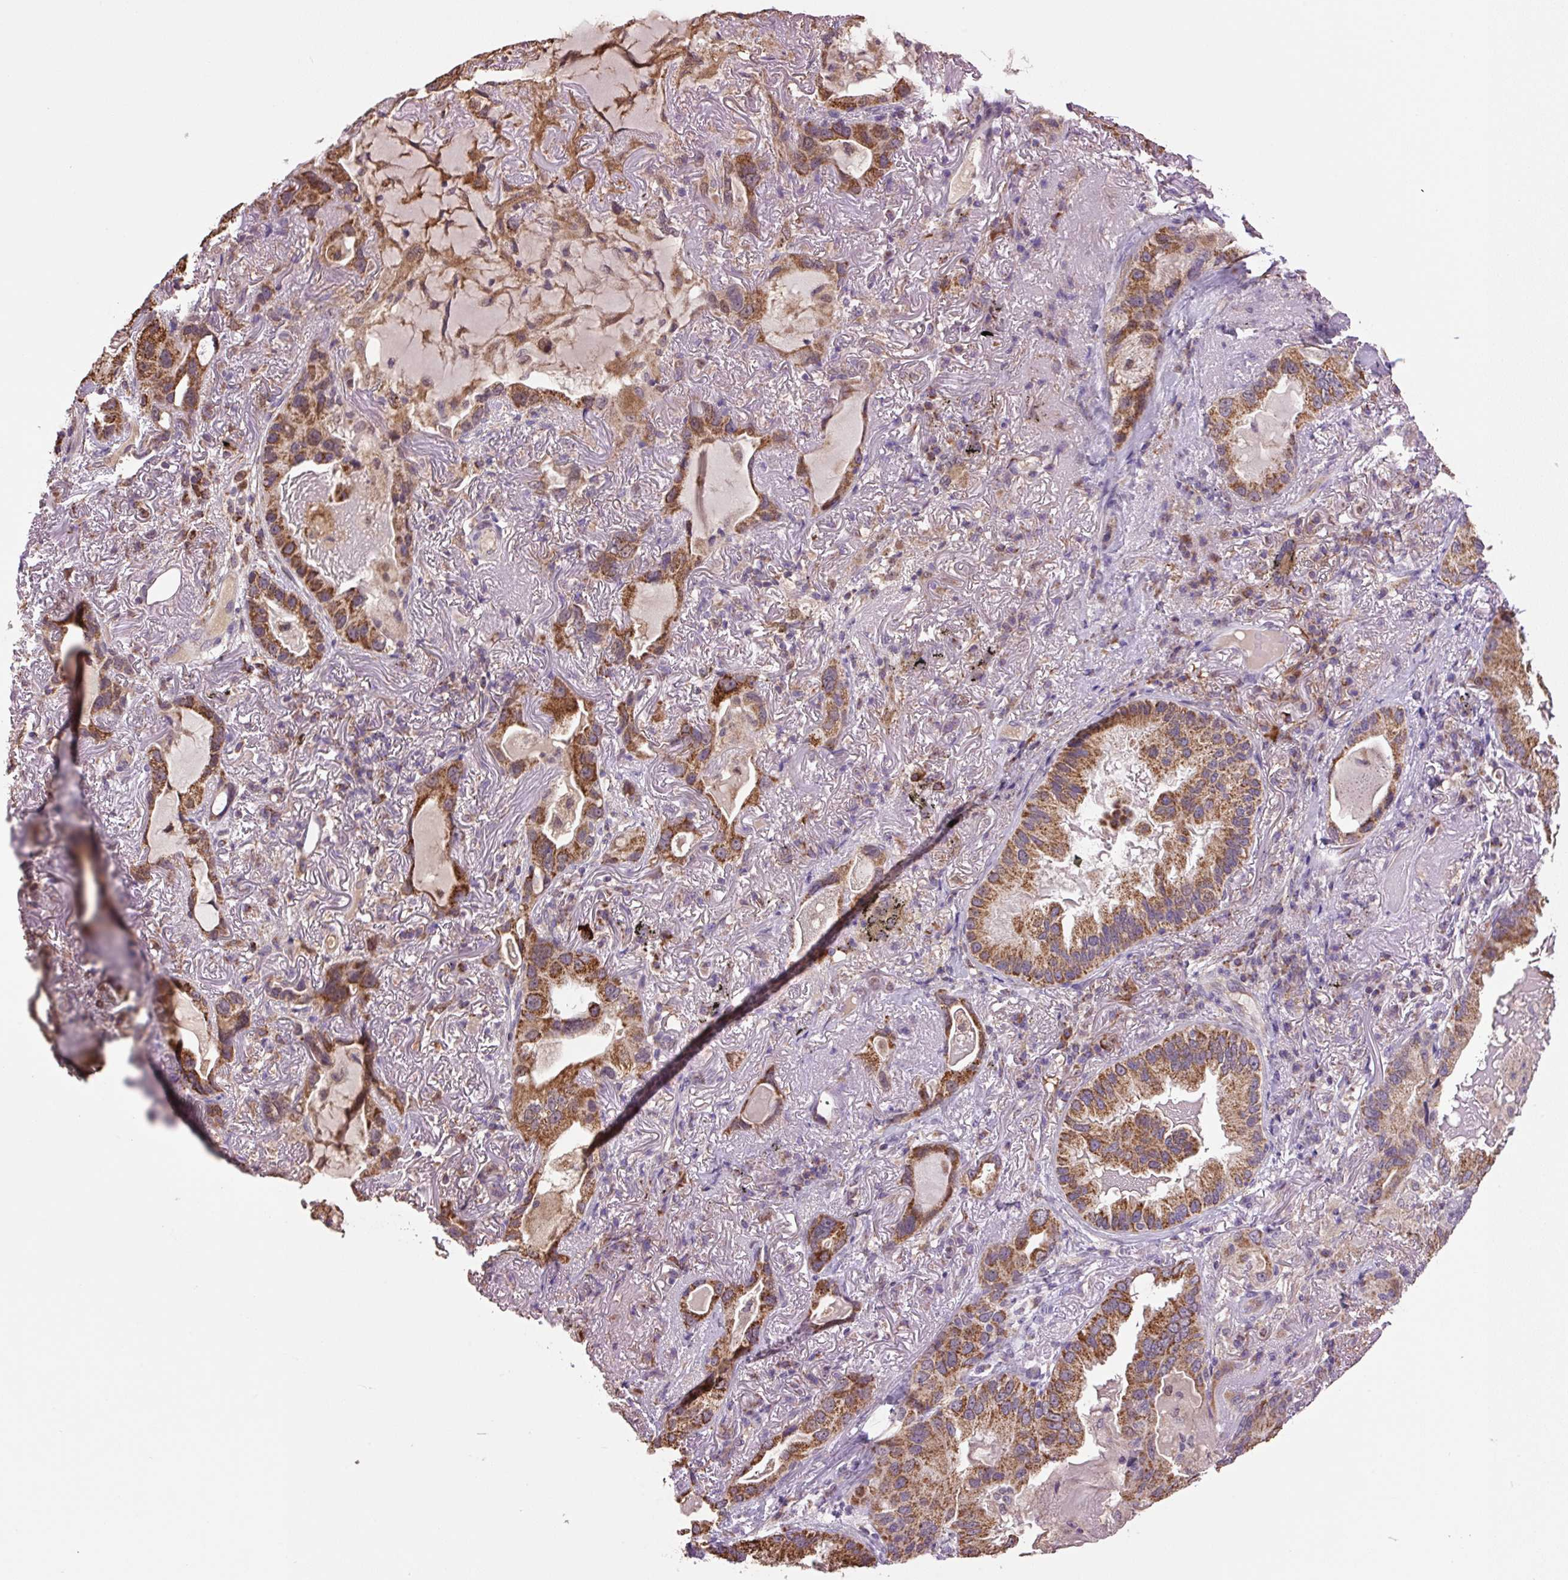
{"staining": {"intensity": "moderate", "quantity": ">75%", "location": "cytoplasmic/membranous,nuclear"}, "tissue": "lung cancer", "cell_type": "Tumor cells", "image_type": "cancer", "snomed": [{"axis": "morphology", "description": "Adenocarcinoma, NOS"}, {"axis": "topography", "description": "Lung"}], "caption": "A medium amount of moderate cytoplasmic/membranous and nuclear expression is appreciated in approximately >75% of tumor cells in adenocarcinoma (lung) tissue.", "gene": "SGF29", "patient": {"sex": "female", "age": 69}}